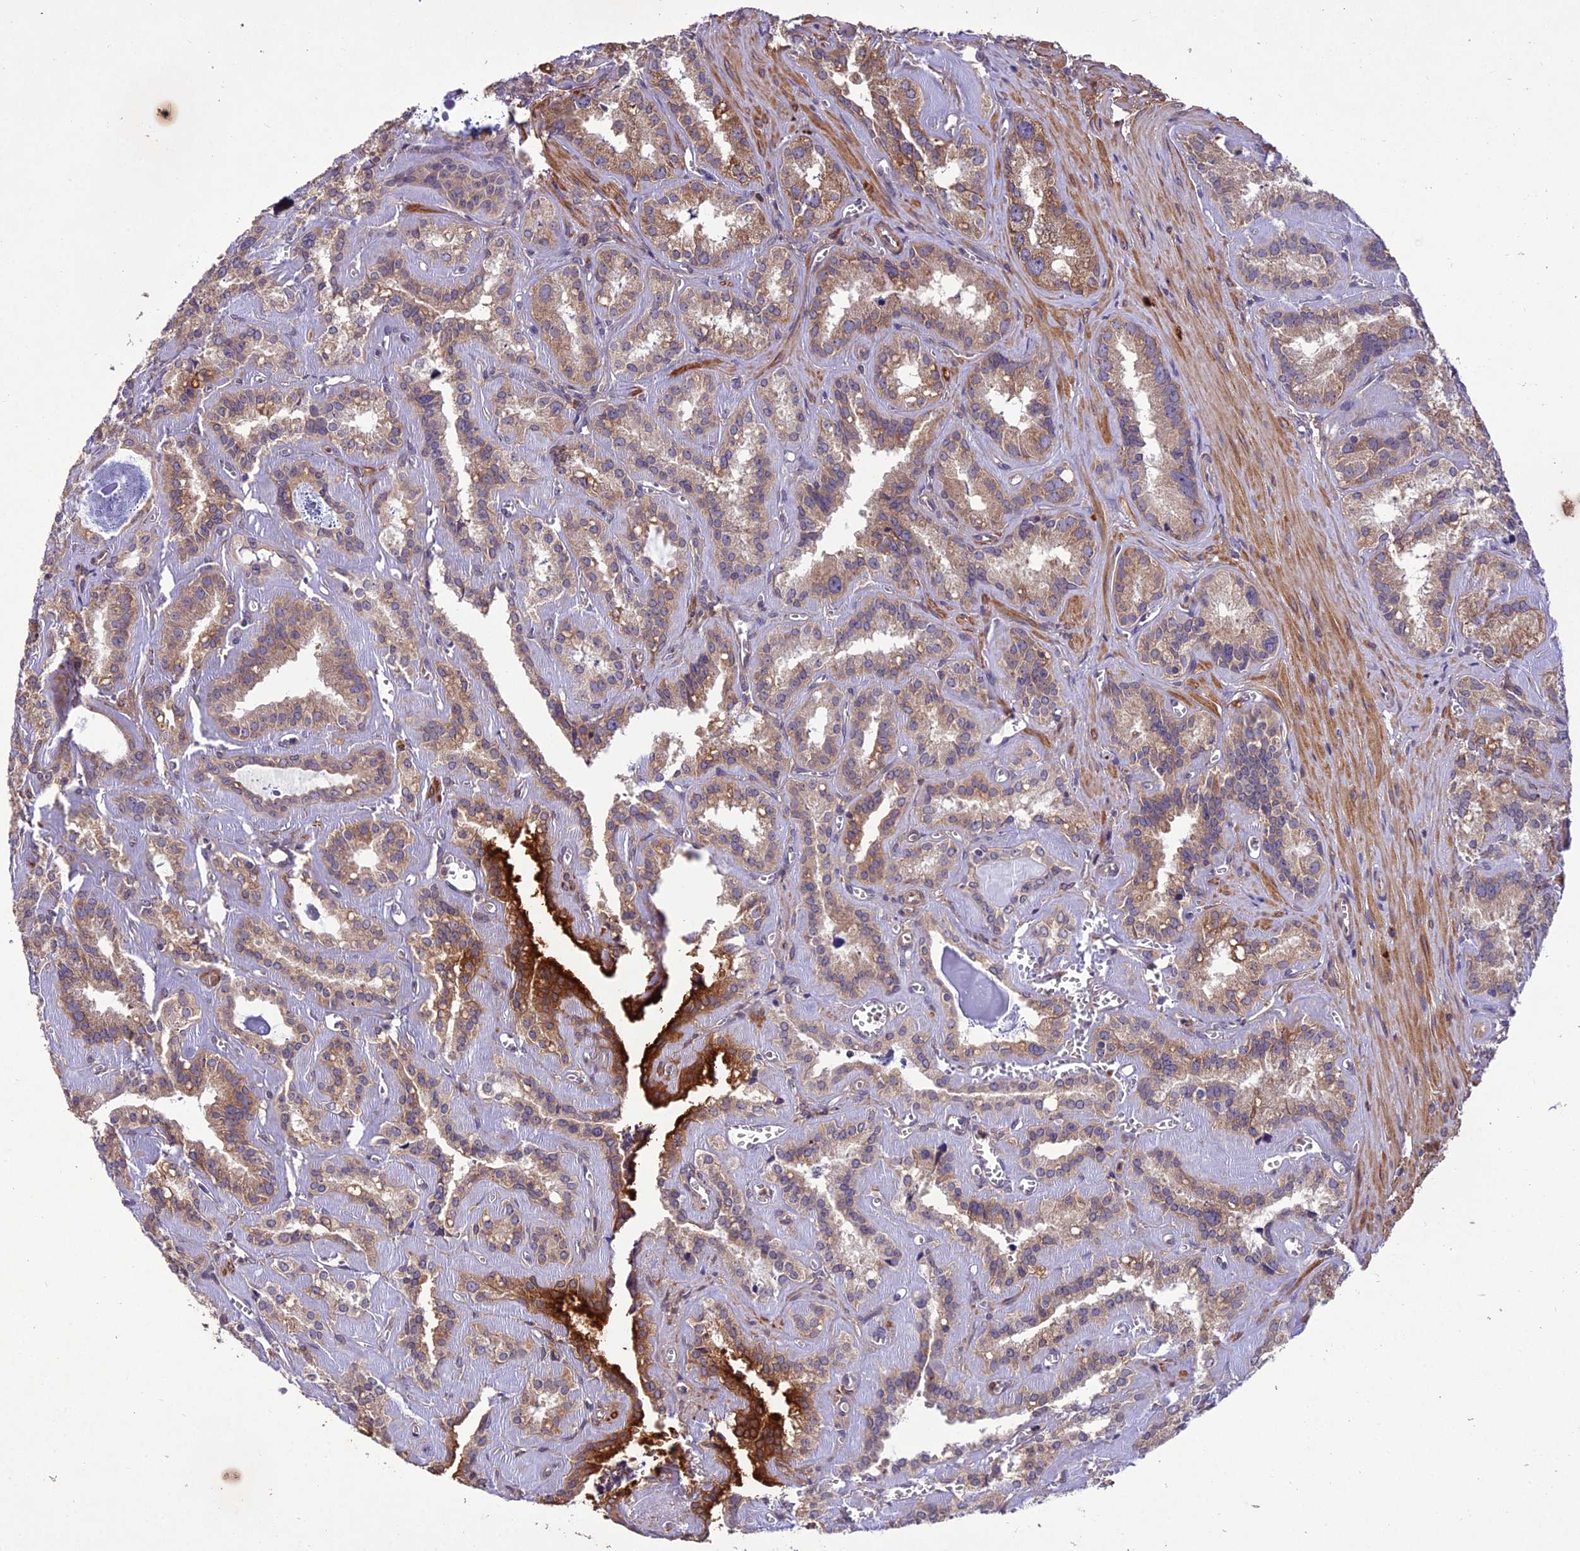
{"staining": {"intensity": "moderate", "quantity": ">75%", "location": "cytoplasmic/membranous"}, "tissue": "seminal vesicle", "cell_type": "Glandular cells", "image_type": "normal", "snomed": [{"axis": "morphology", "description": "Normal tissue, NOS"}, {"axis": "topography", "description": "Prostate"}, {"axis": "topography", "description": "Seminal veicle"}], "caption": "Immunohistochemistry (IHC) staining of benign seminal vesicle, which demonstrates medium levels of moderate cytoplasmic/membranous positivity in approximately >75% of glandular cells indicating moderate cytoplasmic/membranous protein positivity. The staining was performed using DAB (brown) for protein detection and nuclei were counterstained in hematoxylin (blue).", "gene": "CENPL", "patient": {"sex": "male", "age": 59}}